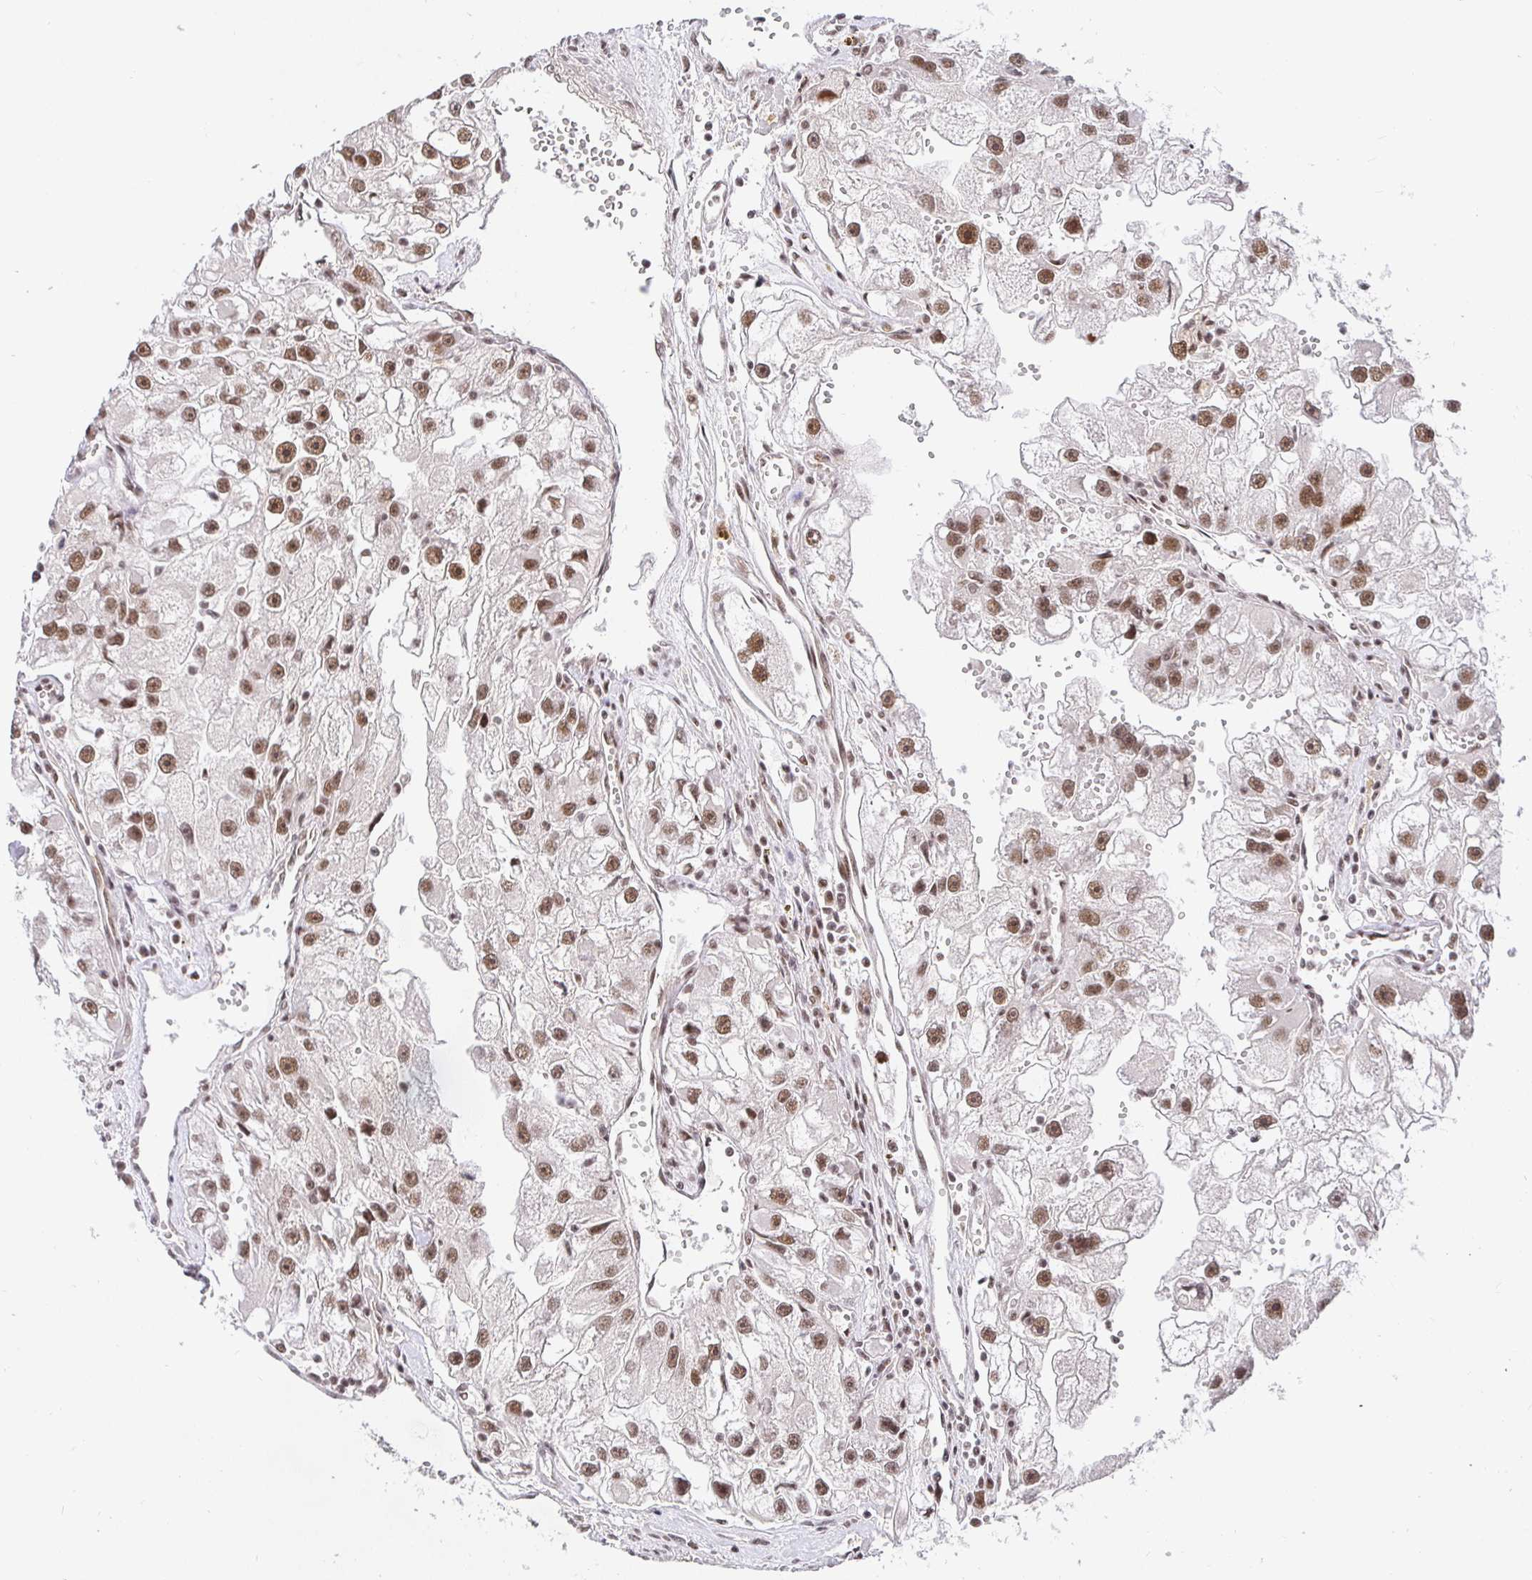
{"staining": {"intensity": "moderate", "quantity": ">75%", "location": "nuclear"}, "tissue": "renal cancer", "cell_type": "Tumor cells", "image_type": "cancer", "snomed": [{"axis": "morphology", "description": "Adenocarcinoma, NOS"}, {"axis": "topography", "description": "Kidney"}], "caption": "A histopathology image of human adenocarcinoma (renal) stained for a protein shows moderate nuclear brown staining in tumor cells.", "gene": "USF1", "patient": {"sex": "male", "age": 63}}